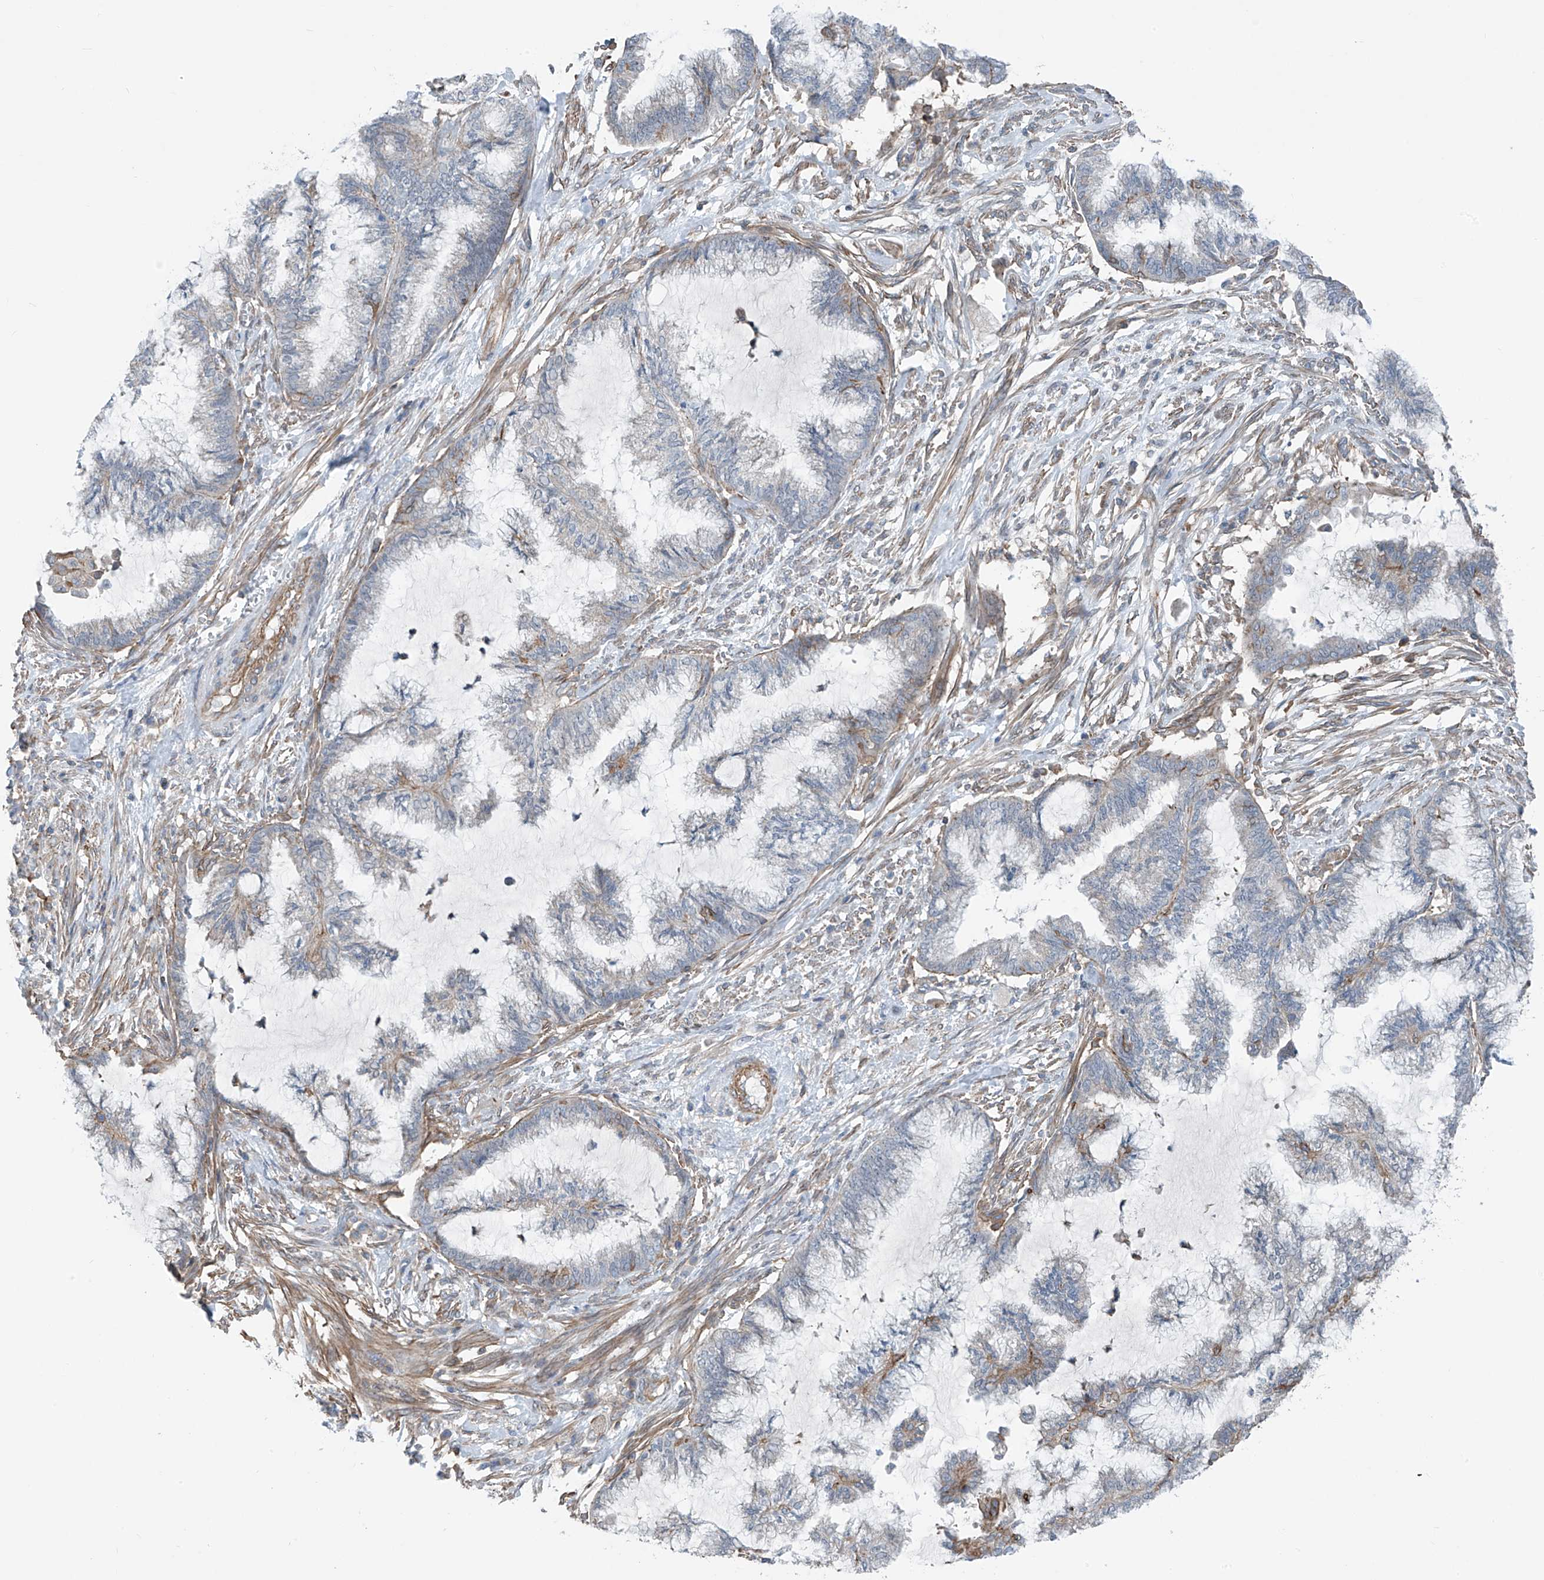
{"staining": {"intensity": "weak", "quantity": "<25%", "location": "cytoplasmic/membranous"}, "tissue": "endometrial cancer", "cell_type": "Tumor cells", "image_type": "cancer", "snomed": [{"axis": "morphology", "description": "Adenocarcinoma, NOS"}, {"axis": "topography", "description": "Endometrium"}], "caption": "High power microscopy micrograph of an immunohistochemistry (IHC) histopathology image of endometrial cancer, revealing no significant staining in tumor cells. Brightfield microscopy of immunohistochemistry (IHC) stained with DAB (3,3'-diaminobenzidine) (brown) and hematoxylin (blue), captured at high magnification.", "gene": "SLC1A5", "patient": {"sex": "female", "age": 86}}